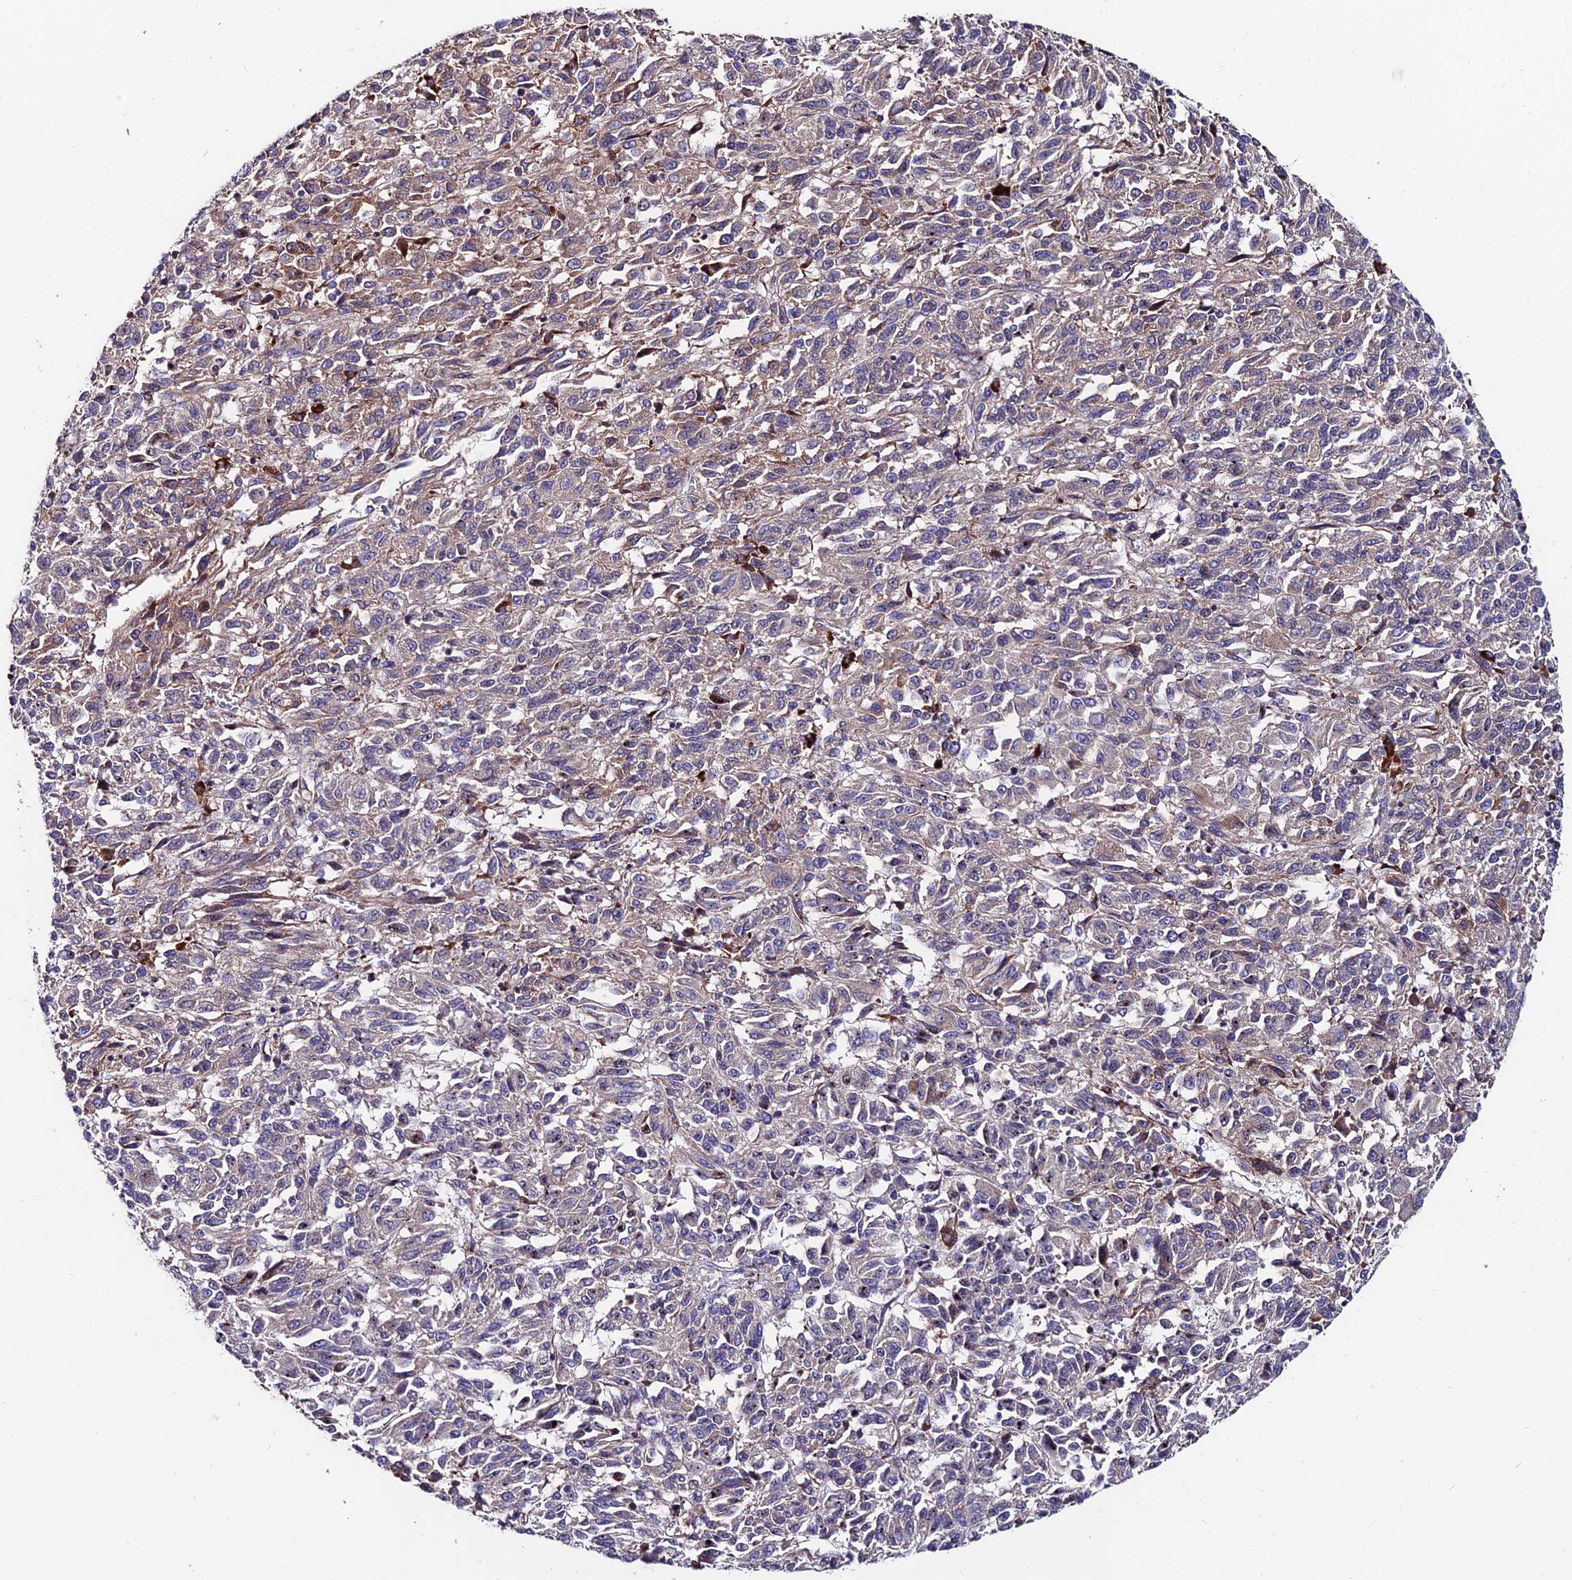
{"staining": {"intensity": "weak", "quantity": "25%-75%", "location": "cytoplasmic/membranous"}, "tissue": "melanoma", "cell_type": "Tumor cells", "image_type": "cancer", "snomed": [{"axis": "morphology", "description": "Malignant melanoma, Metastatic site"}, {"axis": "topography", "description": "Lung"}], "caption": "A histopathology image of malignant melanoma (metastatic site) stained for a protein shows weak cytoplasmic/membranous brown staining in tumor cells.", "gene": "EIF3K", "patient": {"sex": "male", "age": 64}}